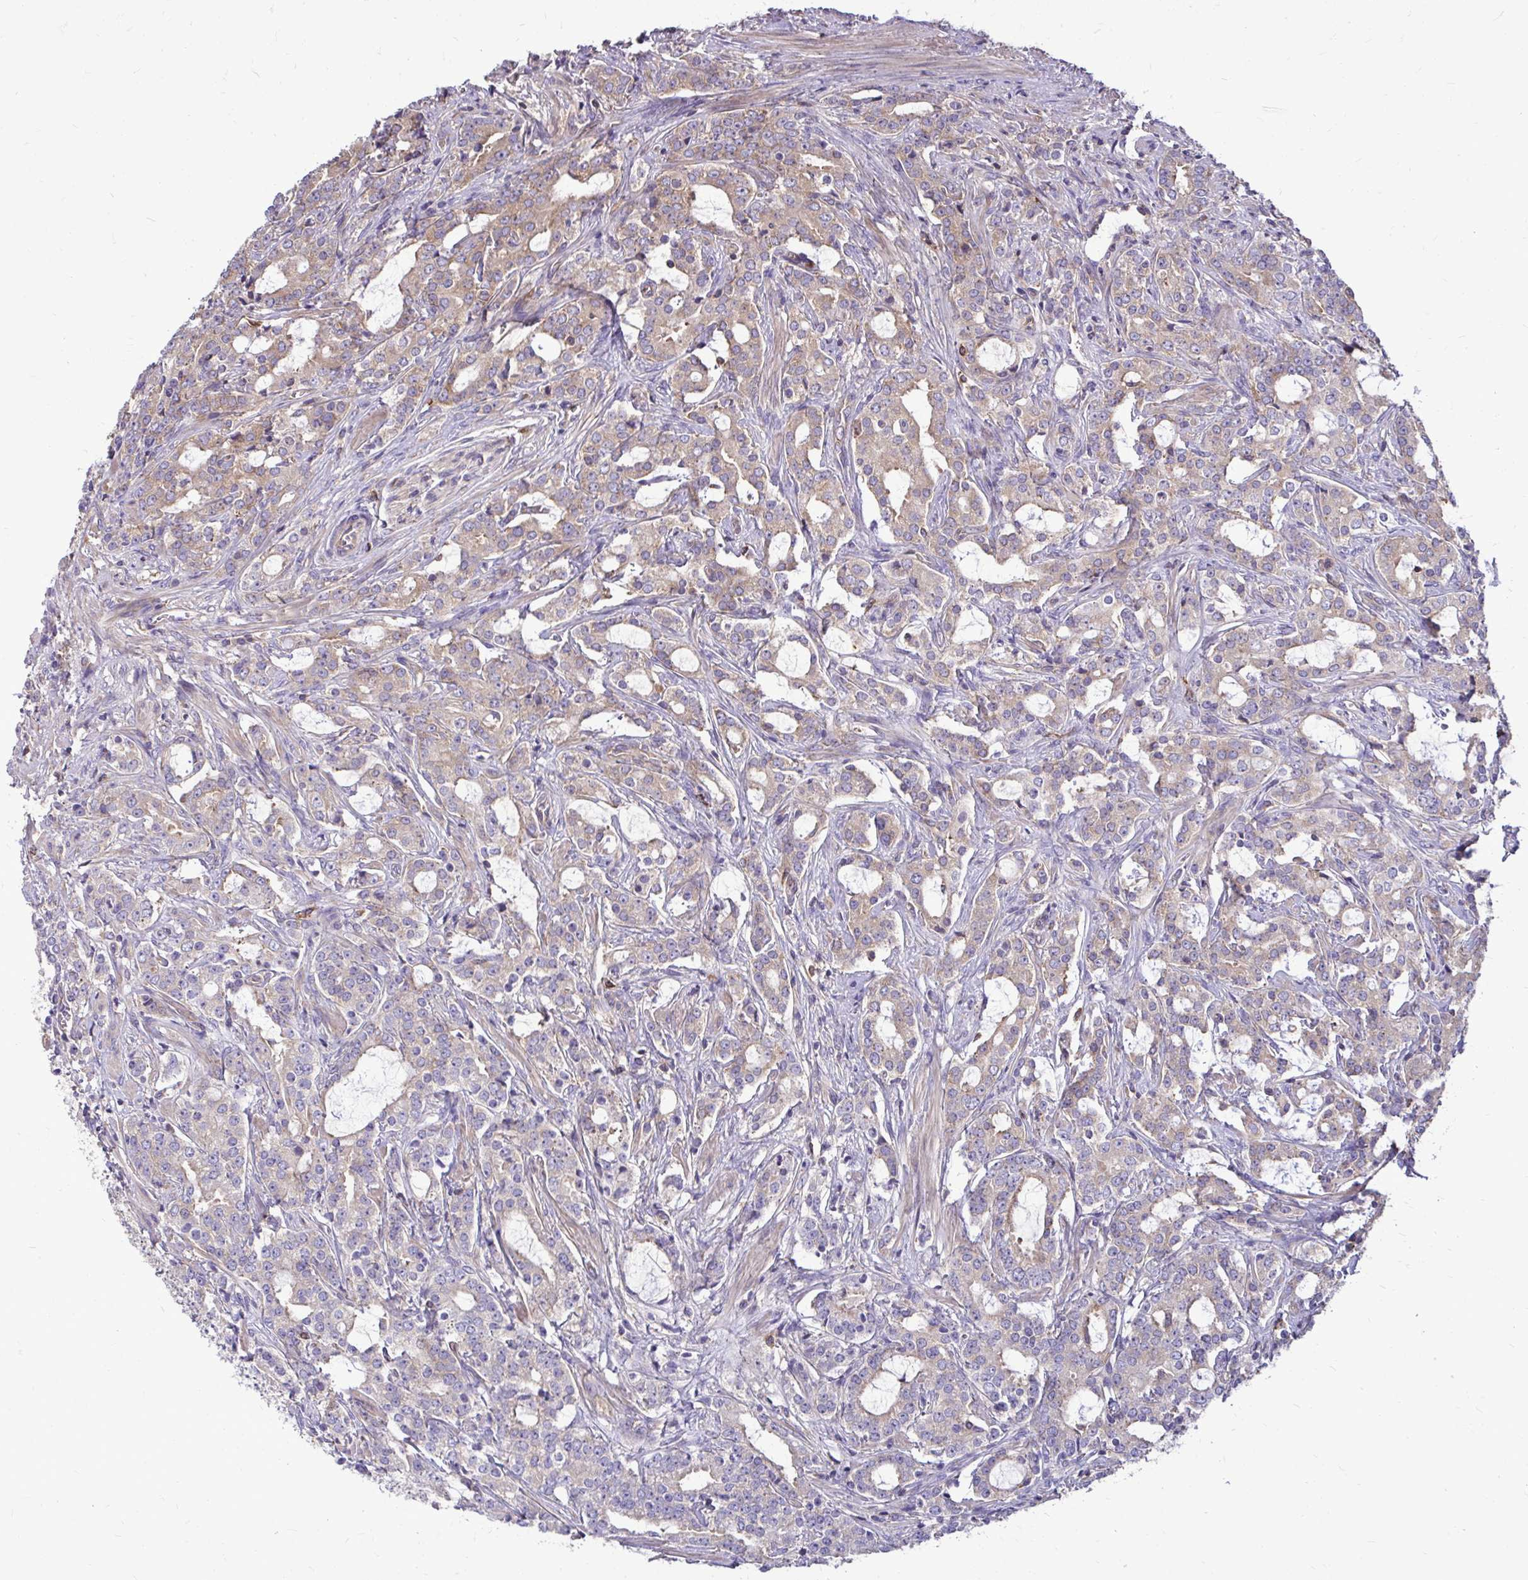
{"staining": {"intensity": "weak", "quantity": "25%-75%", "location": "cytoplasmic/membranous"}, "tissue": "prostate cancer", "cell_type": "Tumor cells", "image_type": "cancer", "snomed": [{"axis": "morphology", "description": "Adenocarcinoma, Medium grade"}, {"axis": "topography", "description": "Prostate"}], "caption": "Immunohistochemical staining of human prostate cancer (medium-grade adenocarcinoma) displays weak cytoplasmic/membranous protein expression in about 25%-75% of tumor cells. The staining is performed using DAB (3,3'-diaminobenzidine) brown chromogen to label protein expression. The nuclei are counter-stained blue using hematoxylin.", "gene": "FMR1", "patient": {"sex": "male", "age": 57}}